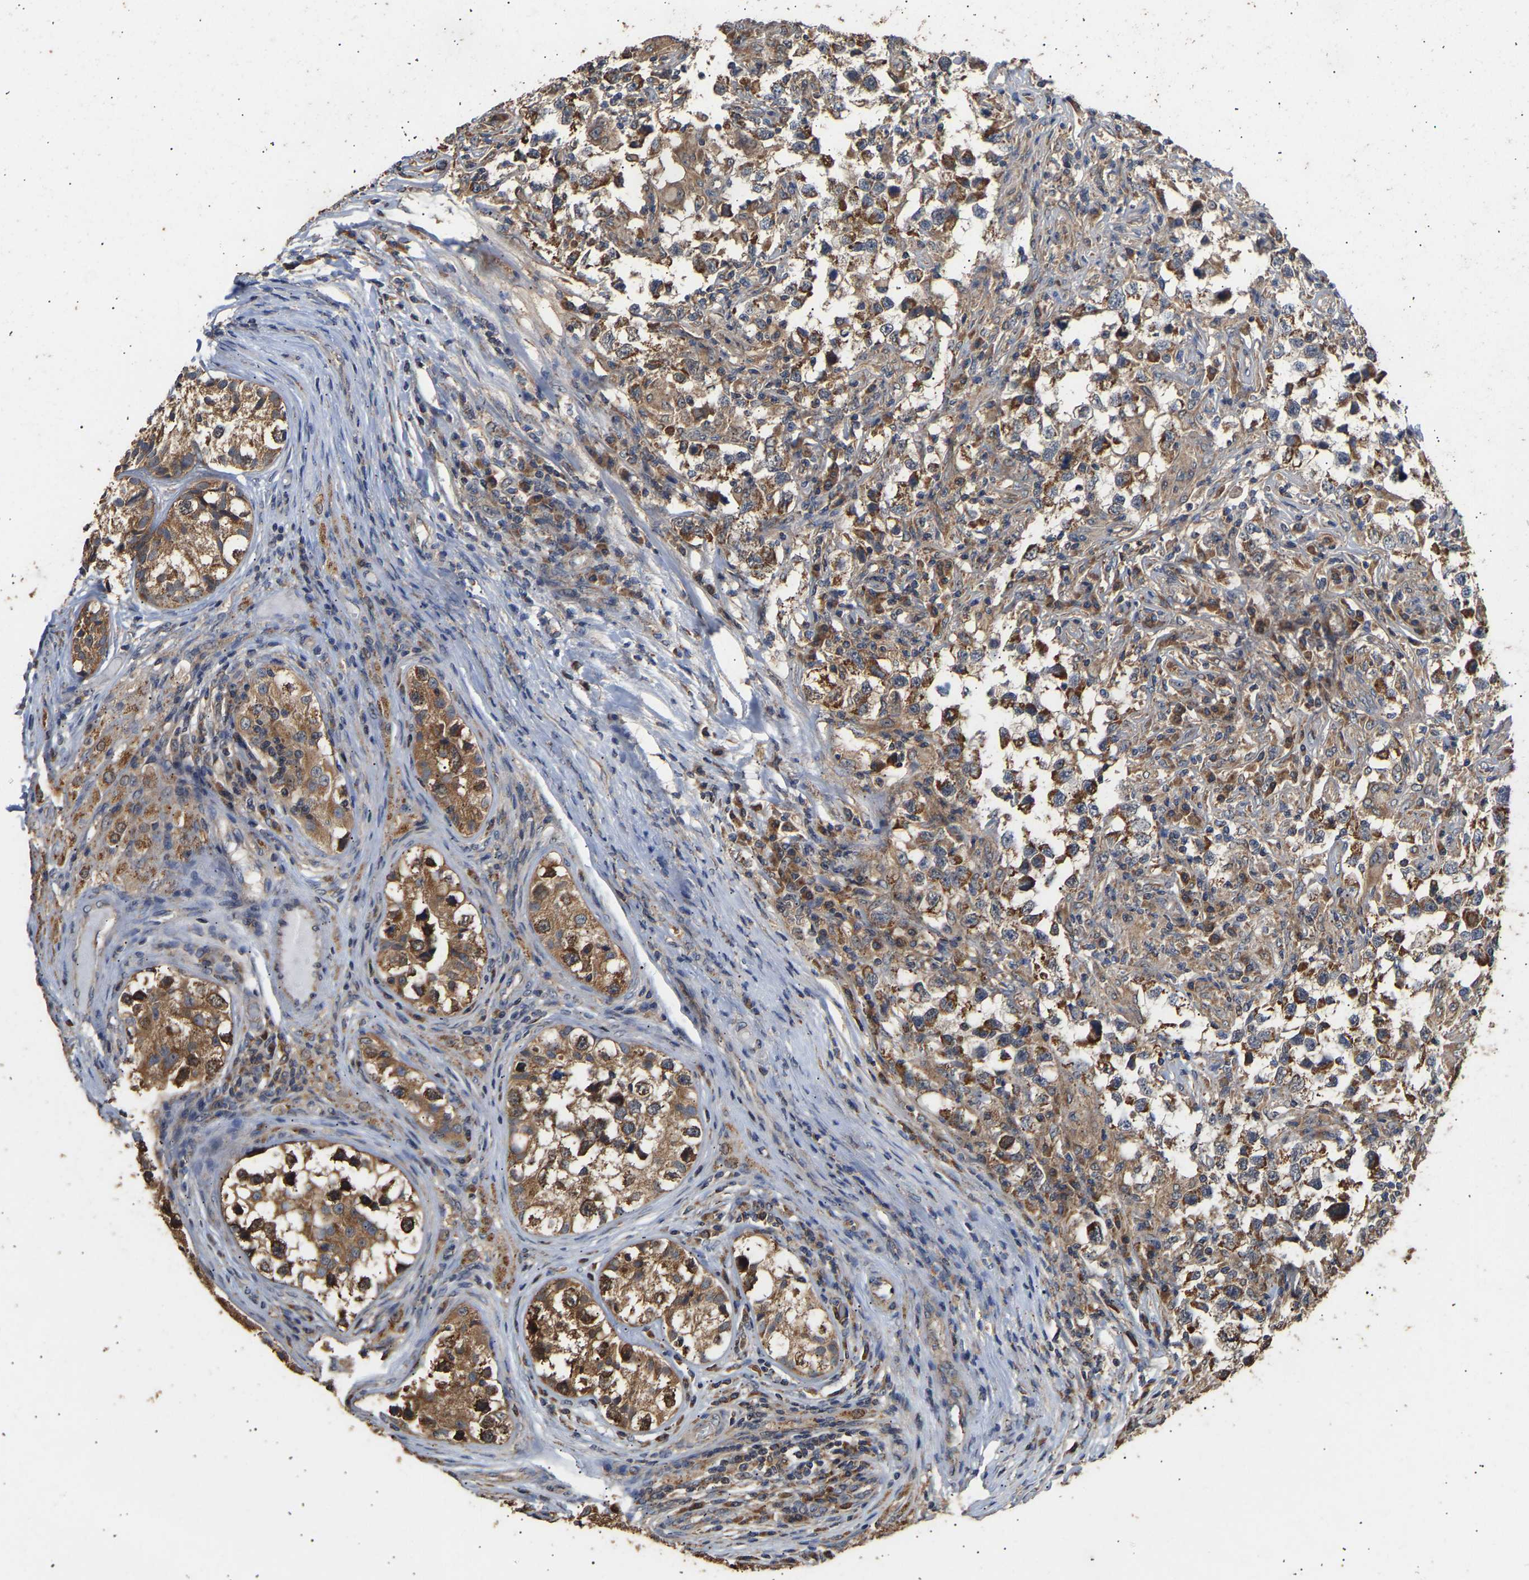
{"staining": {"intensity": "strong", "quantity": ">75%", "location": "cytoplasmic/membranous"}, "tissue": "testis cancer", "cell_type": "Tumor cells", "image_type": "cancer", "snomed": [{"axis": "morphology", "description": "Carcinoma, Embryonal, NOS"}, {"axis": "topography", "description": "Testis"}], "caption": "Approximately >75% of tumor cells in testis embryonal carcinoma demonstrate strong cytoplasmic/membranous protein positivity as visualized by brown immunohistochemical staining.", "gene": "ZNF26", "patient": {"sex": "male", "age": 21}}